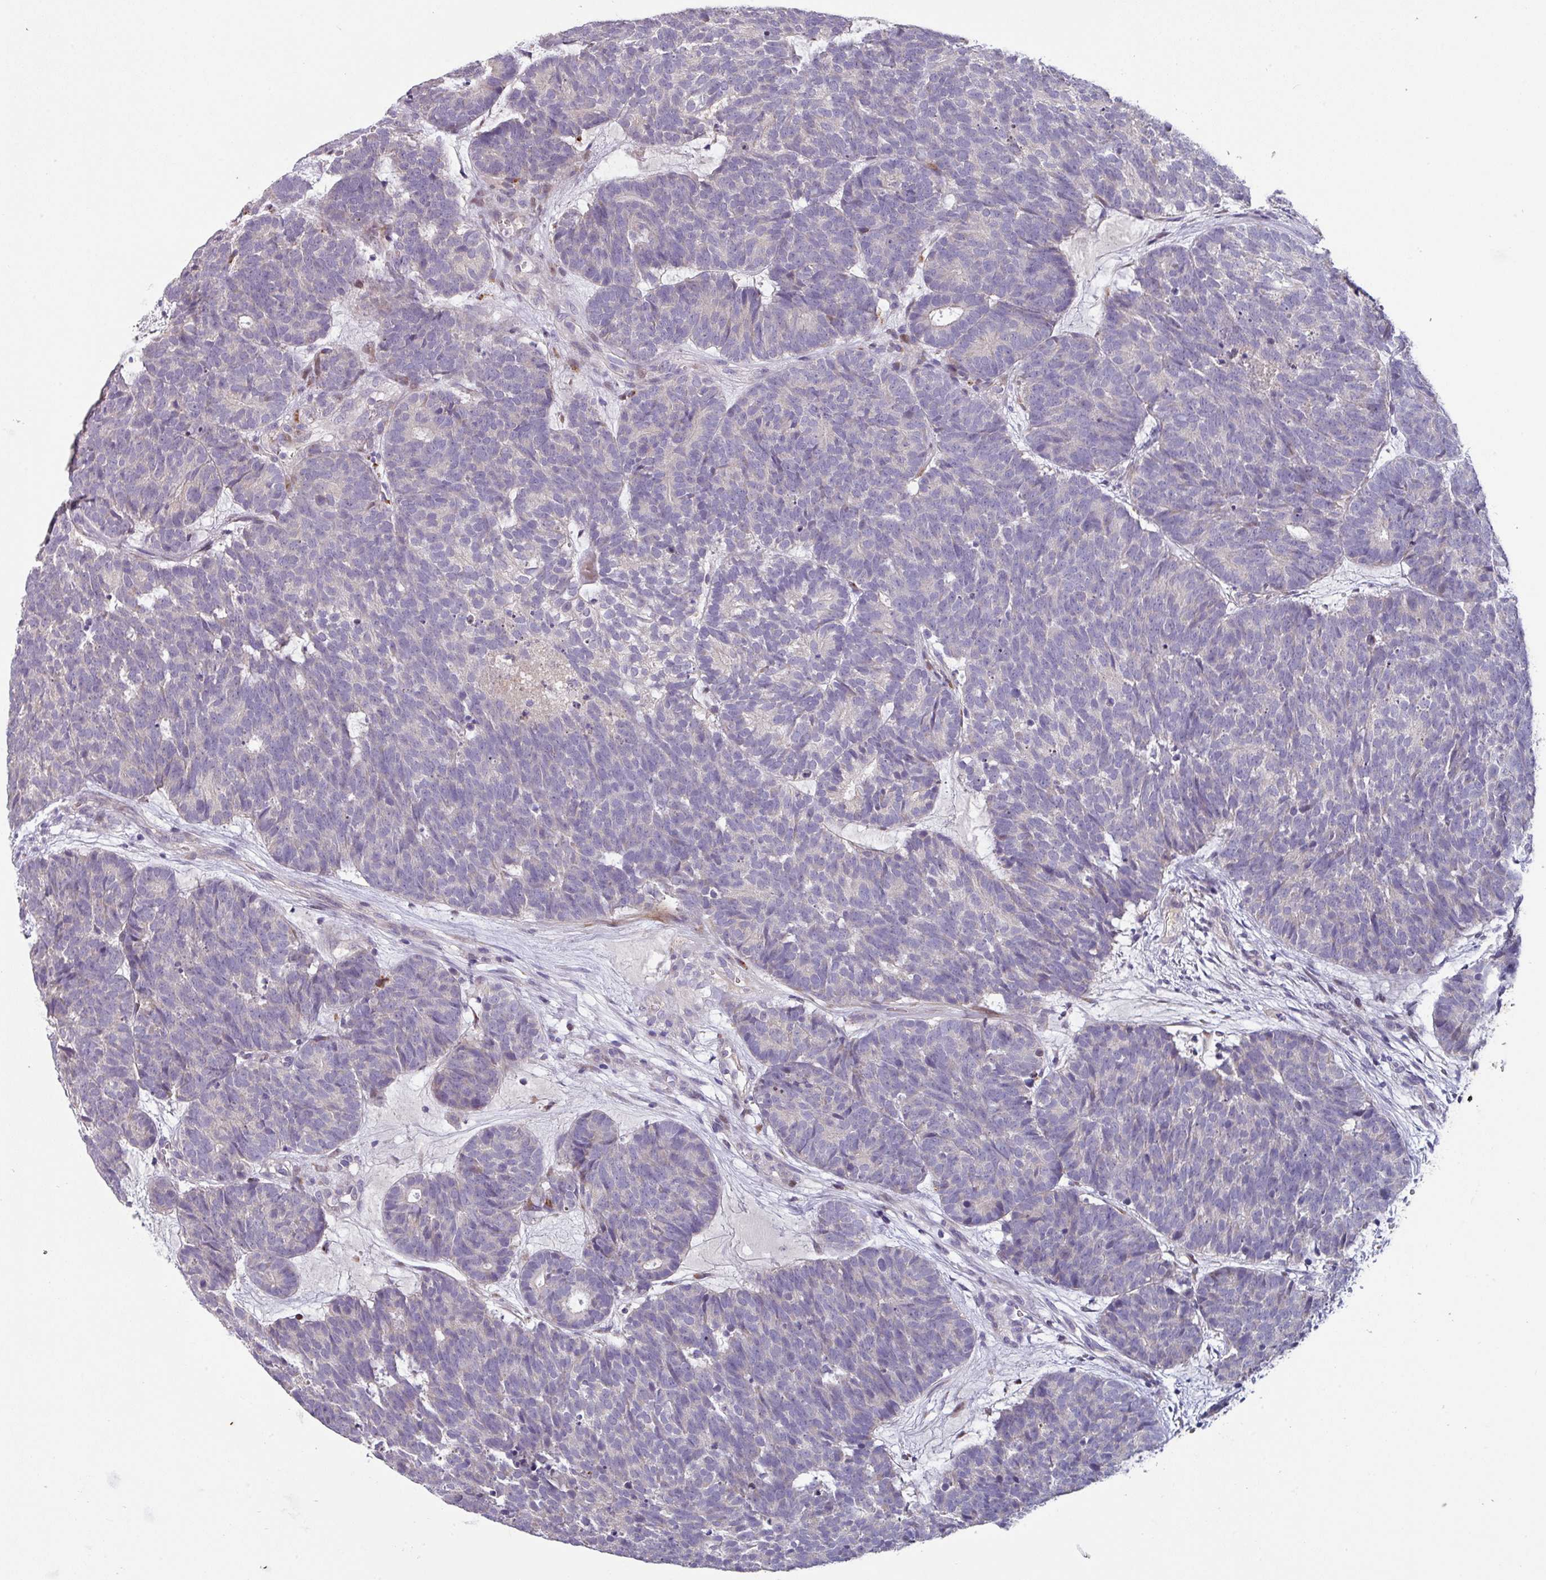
{"staining": {"intensity": "negative", "quantity": "none", "location": "none"}, "tissue": "head and neck cancer", "cell_type": "Tumor cells", "image_type": "cancer", "snomed": [{"axis": "morphology", "description": "Adenocarcinoma, NOS"}, {"axis": "topography", "description": "Head-Neck"}], "caption": "A photomicrograph of human head and neck adenocarcinoma is negative for staining in tumor cells. (Brightfield microscopy of DAB IHC at high magnification).", "gene": "KLHL3", "patient": {"sex": "female", "age": 81}}